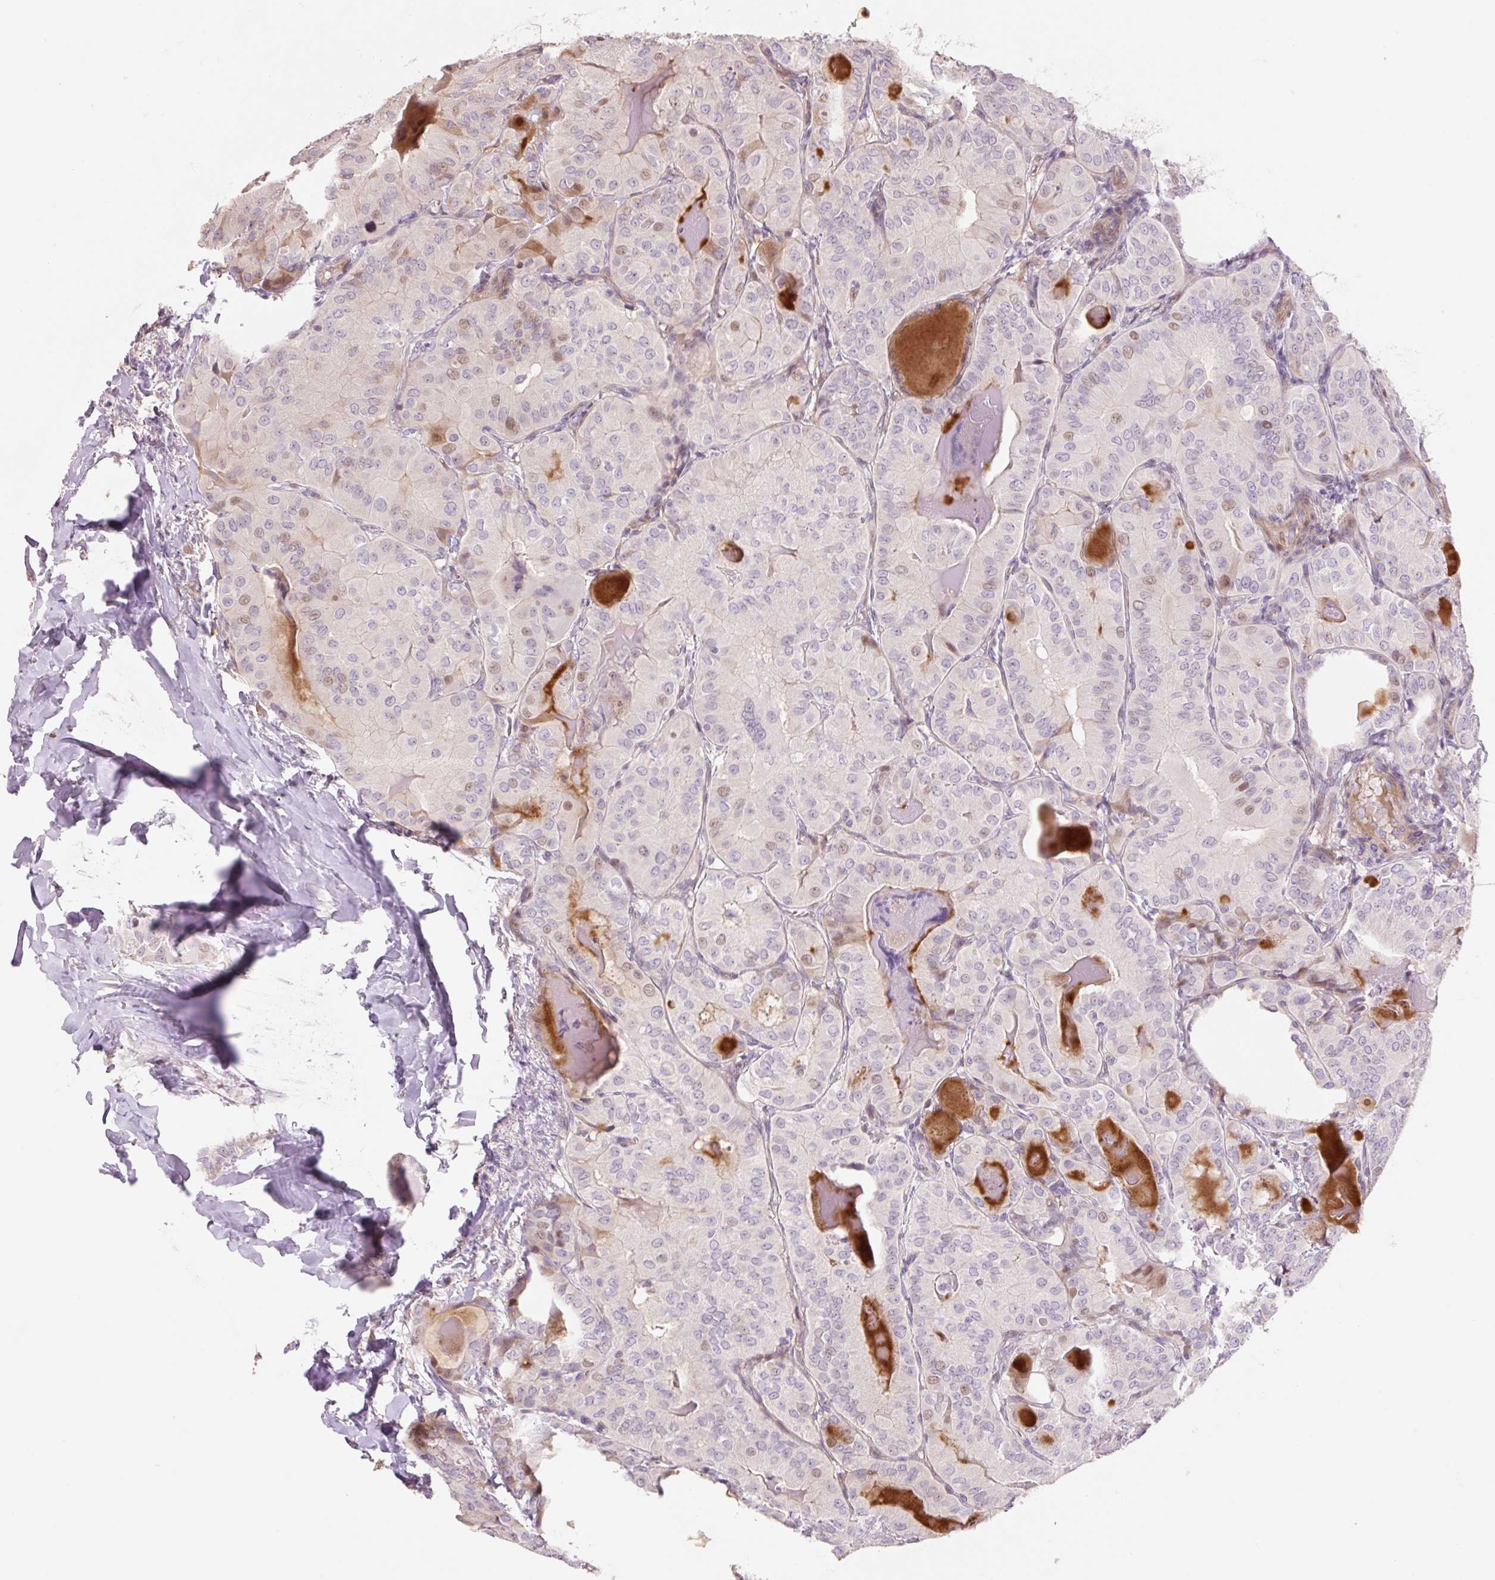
{"staining": {"intensity": "moderate", "quantity": "<25%", "location": "nuclear"}, "tissue": "thyroid cancer", "cell_type": "Tumor cells", "image_type": "cancer", "snomed": [{"axis": "morphology", "description": "Papillary adenocarcinoma, NOS"}, {"axis": "topography", "description": "Thyroid gland"}], "caption": "The image reveals a brown stain indicating the presence of a protein in the nuclear of tumor cells in thyroid cancer.", "gene": "ZNF552", "patient": {"sex": "female", "age": 68}}